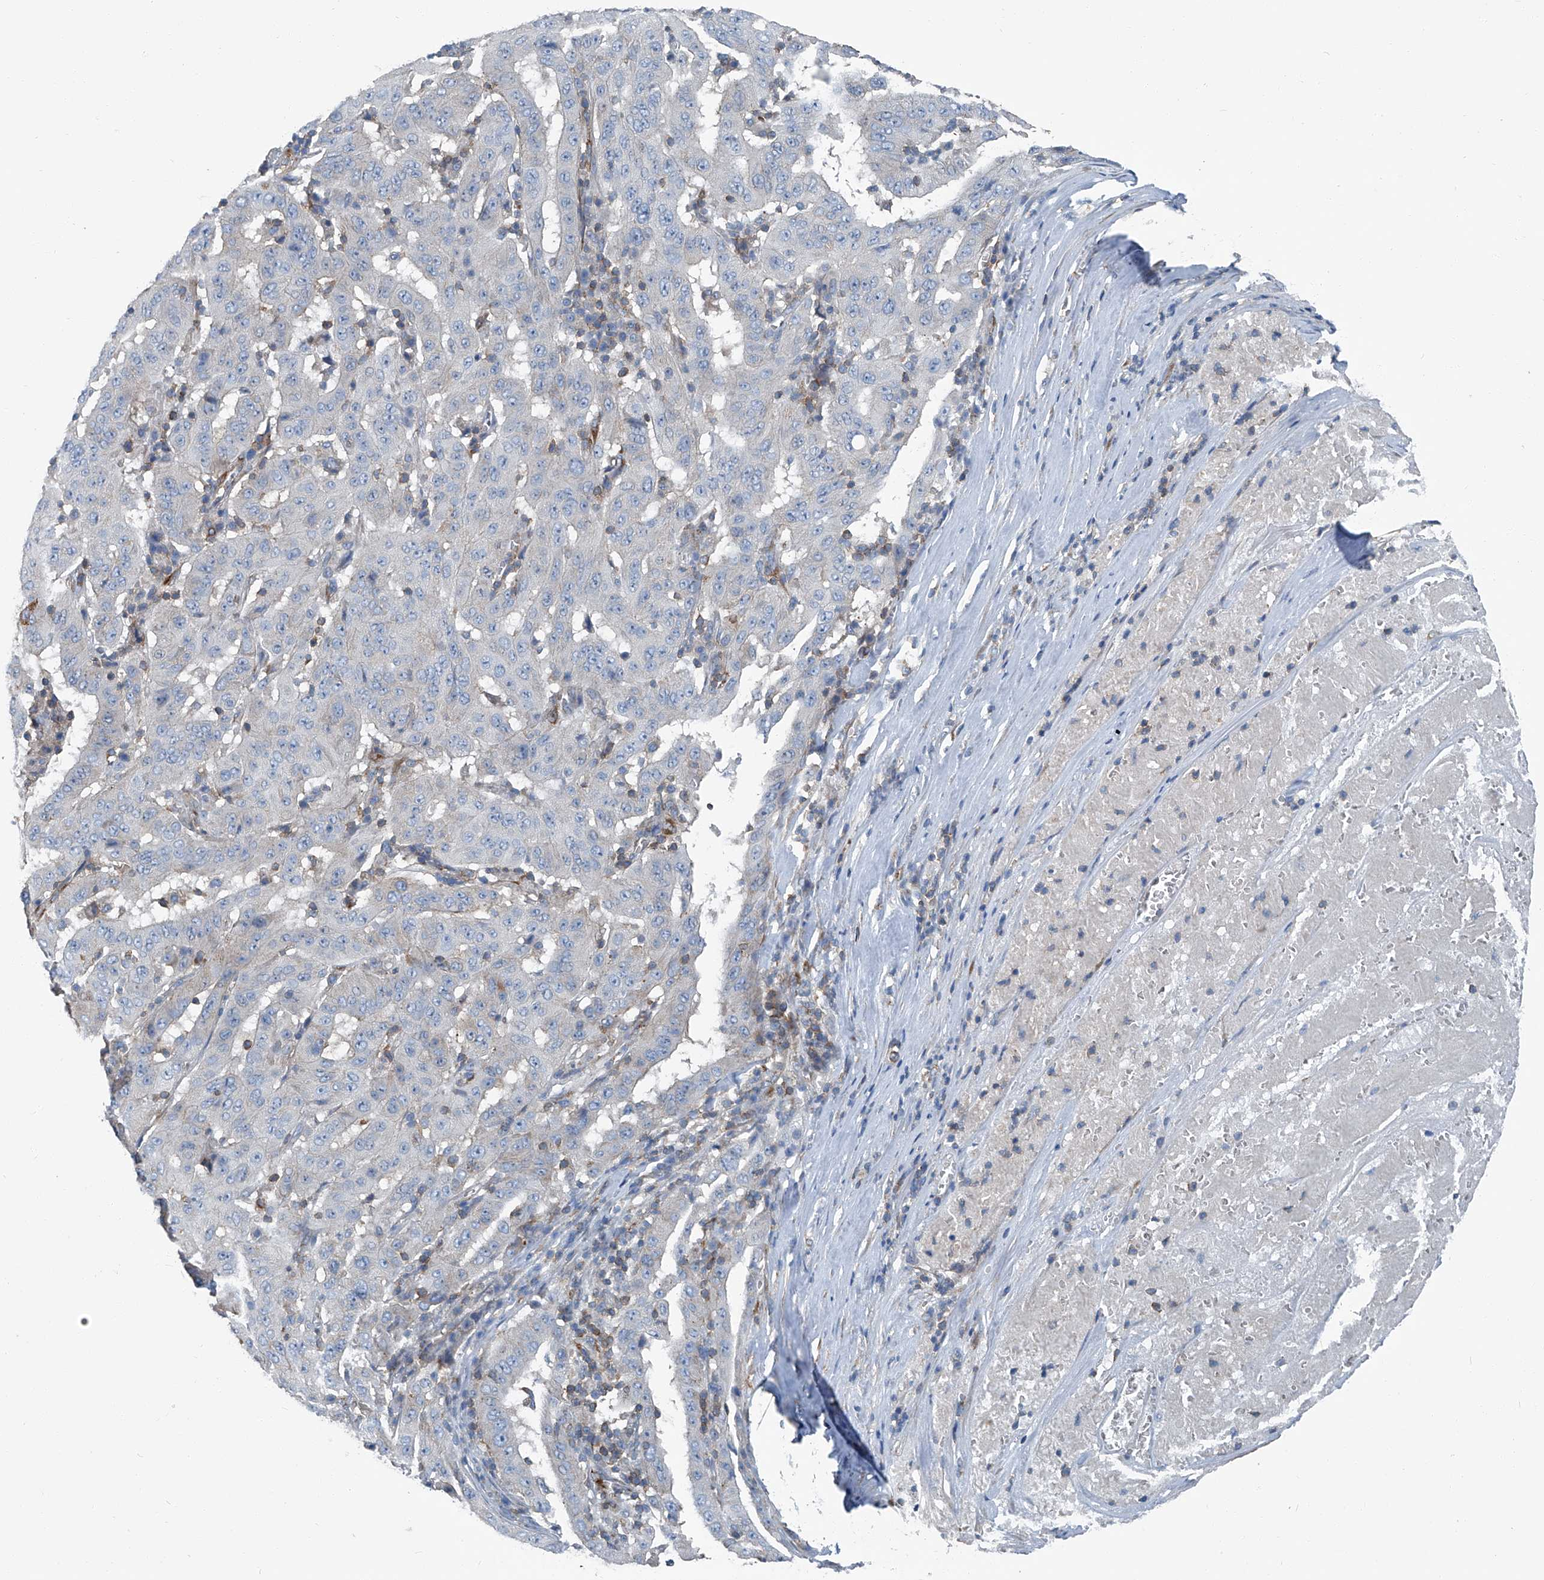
{"staining": {"intensity": "negative", "quantity": "none", "location": "none"}, "tissue": "pancreatic cancer", "cell_type": "Tumor cells", "image_type": "cancer", "snomed": [{"axis": "morphology", "description": "Adenocarcinoma, NOS"}, {"axis": "topography", "description": "Pancreas"}], "caption": "IHC of human pancreatic cancer shows no positivity in tumor cells.", "gene": "SEPTIN7", "patient": {"sex": "male", "age": 63}}